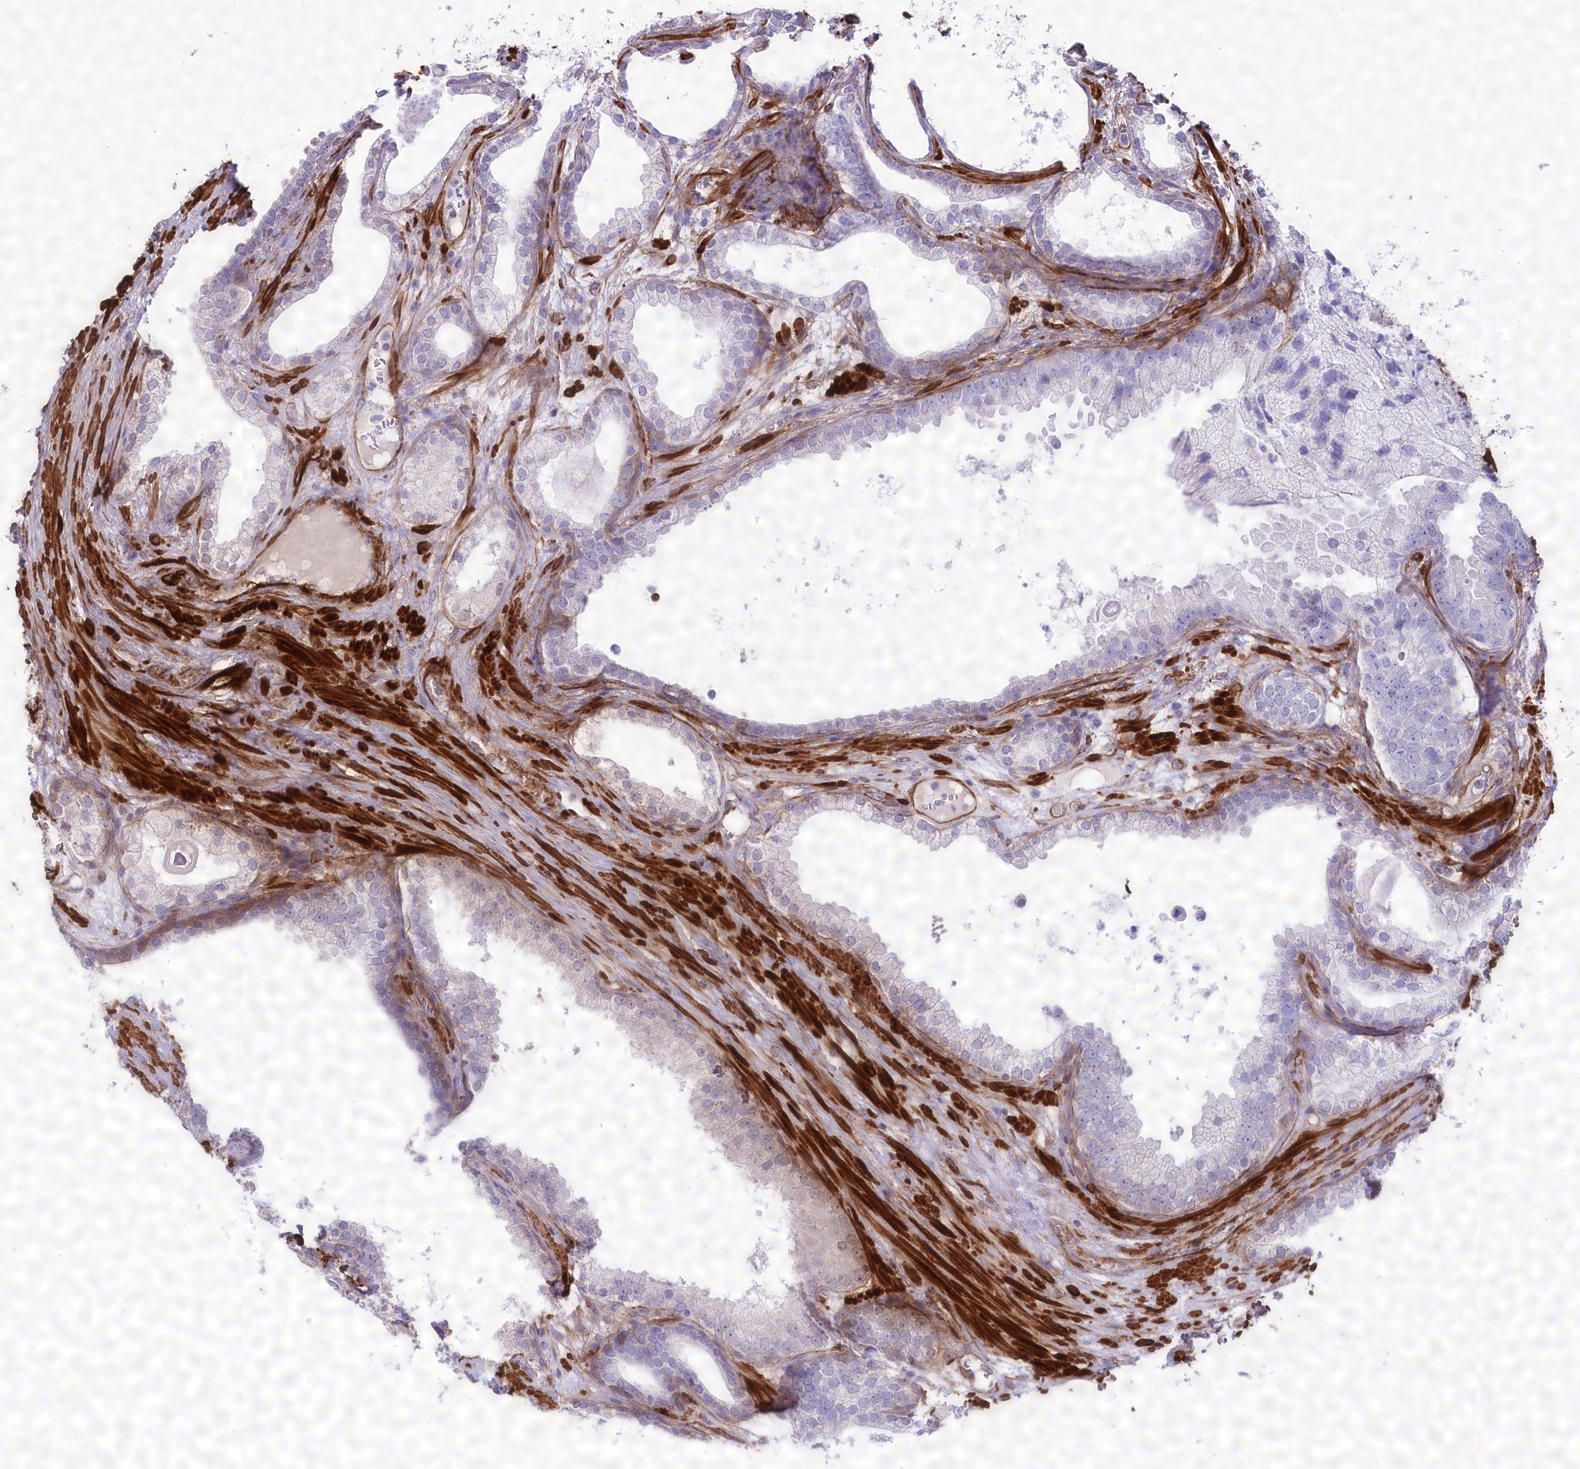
{"staining": {"intensity": "negative", "quantity": "none", "location": "none"}, "tissue": "prostate cancer", "cell_type": "Tumor cells", "image_type": "cancer", "snomed": [{"axis": "morphology", "description": "Adenocarcinoma, High grade"}, {"axis": "topography", "description": "Prostate"}], "caption": "Prostate cancer was stained to show a protein in brown. There is no significant staining in tumor cells. Brightfield microscopy of immunohistochemistry (IHC) stained with DAB (brown) and hematoxylin (blue), captured at high magnification.", "gene": "SYNPO2", "patient": {"sex": "male", "age": 69}}